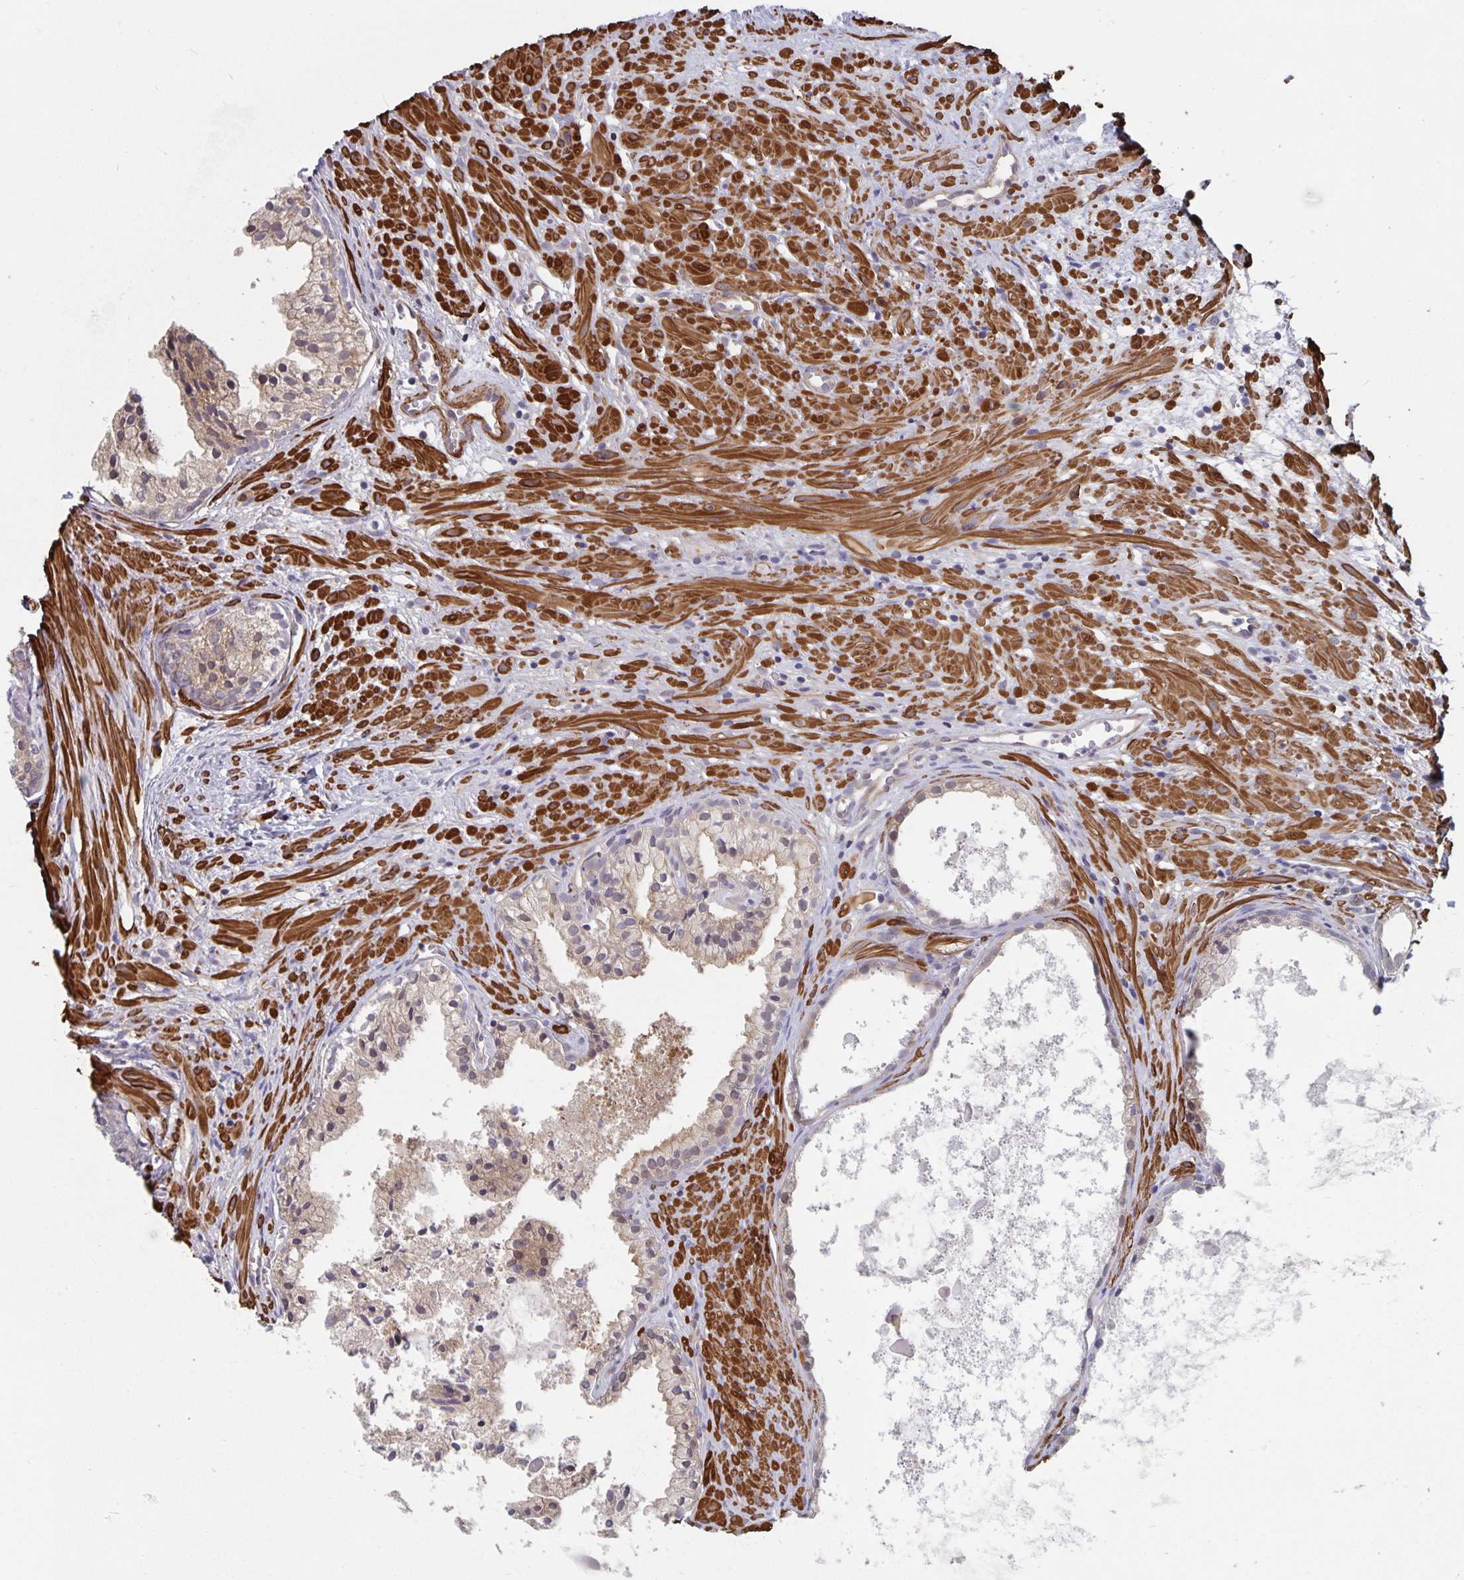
{"staining": {"intensity": "weak", "quantity": "<25%", "location": "cytoplasmic/membranous"}, "tissue": "prostate cancer", "cell_type": "Tumor cells", "image_type": "cancer", "snomed": [{"axis": "morphology", "description": "Adenocarcinoma, High grade"}, {"axis": "topography", "description": "Prostate"}], "caption": "Tumor cells show no significant protein expression in high-grade adenocarcinoma (prostate).", "gene": "BAG6", "patient": {"sex": "male", "age": 58}}